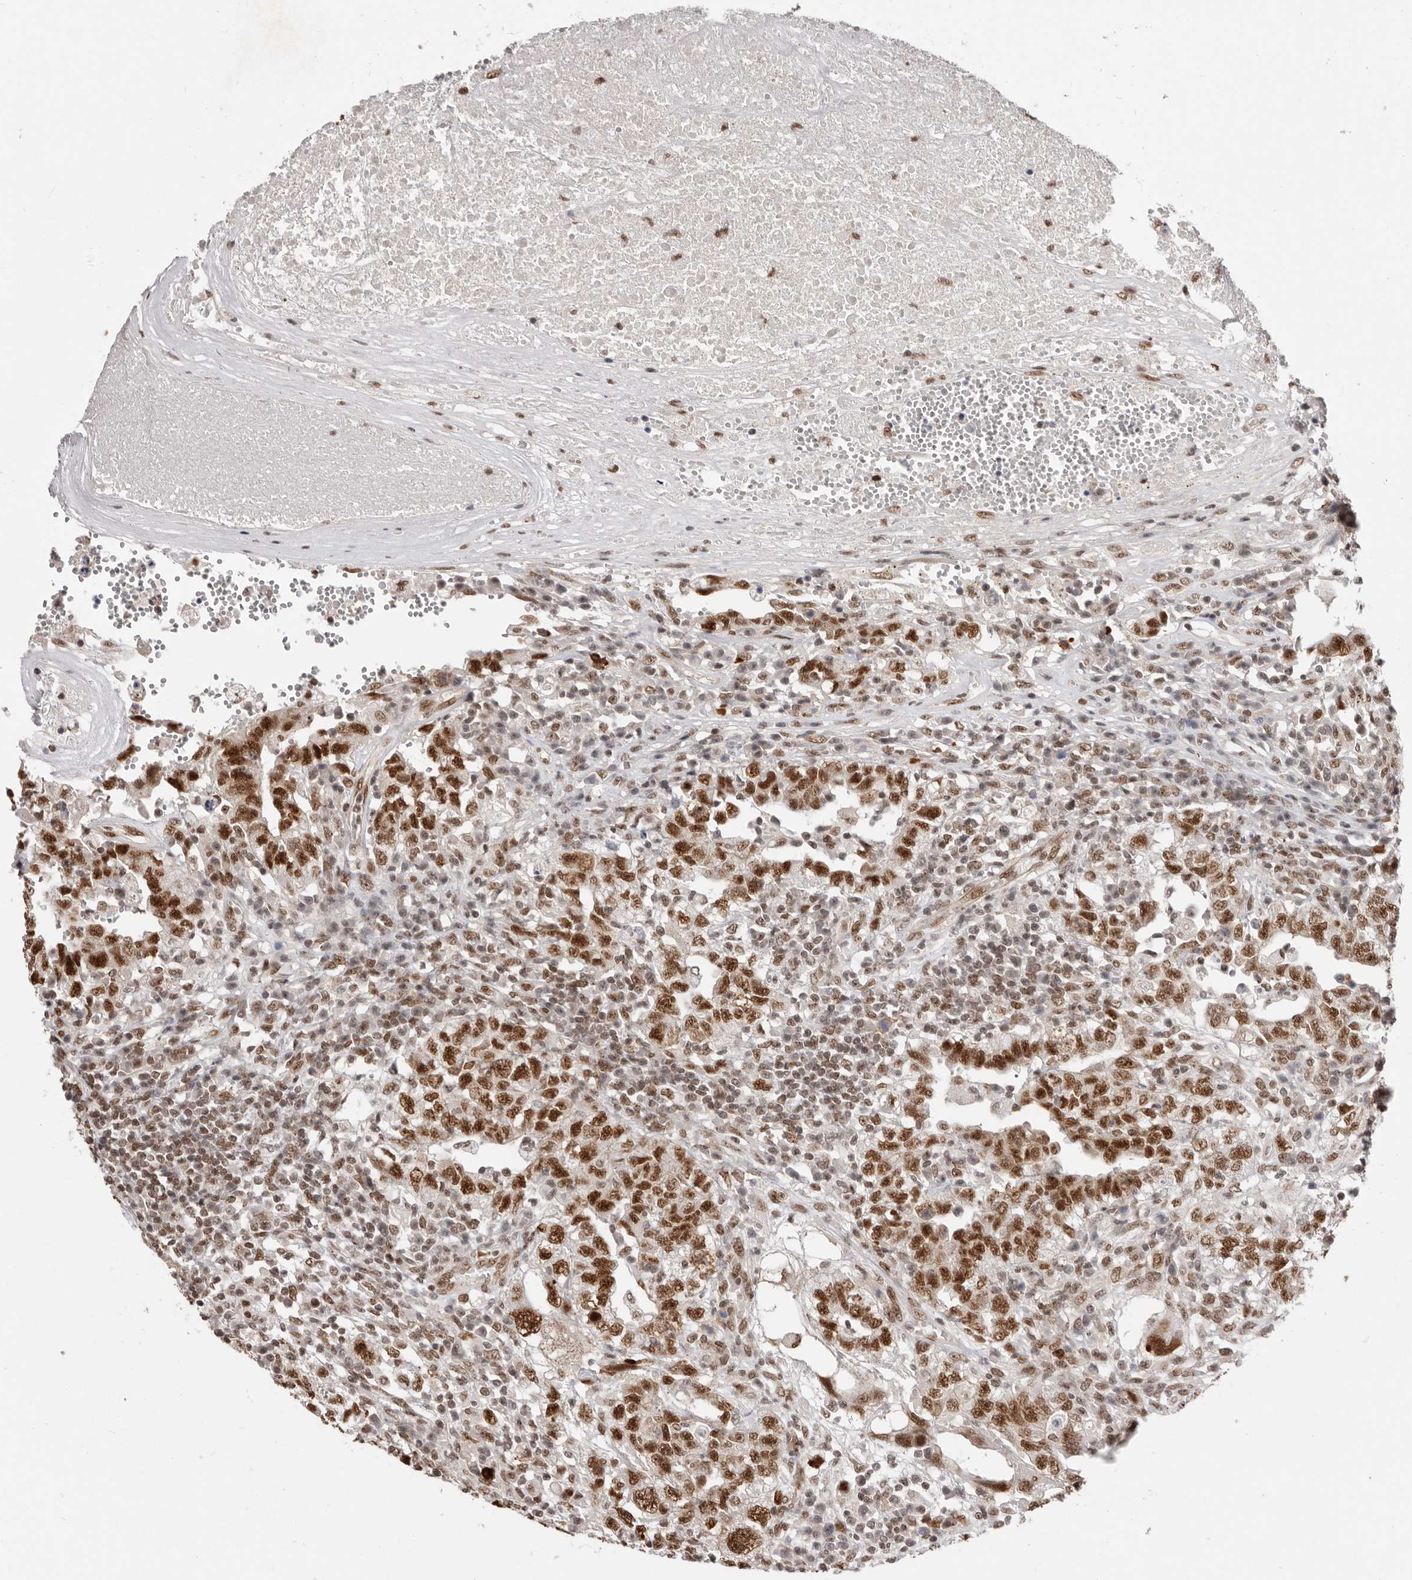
{"staining": {"intensity": "strong", "quantity": ">75%", "location": "nuclear"}, "tissue": "testis cancer", "cell_type": "Tumor cells", "image_type": "cancer", "snomed": [{"axis": "morphology", "description": "Carcinoma, Embryonal, NOS"}, {"axis": "topography", "description": "Testis"}], "caption": "Immunohistochemistry micrograph of human testis cancer (embryonal carcinoma) stained for a protein (brown), which displays high levels of strong nuclear staining in about >75% of tumor cells.", "gene": "CHTOP", "patient": {"sex": "male", "age": 26}}